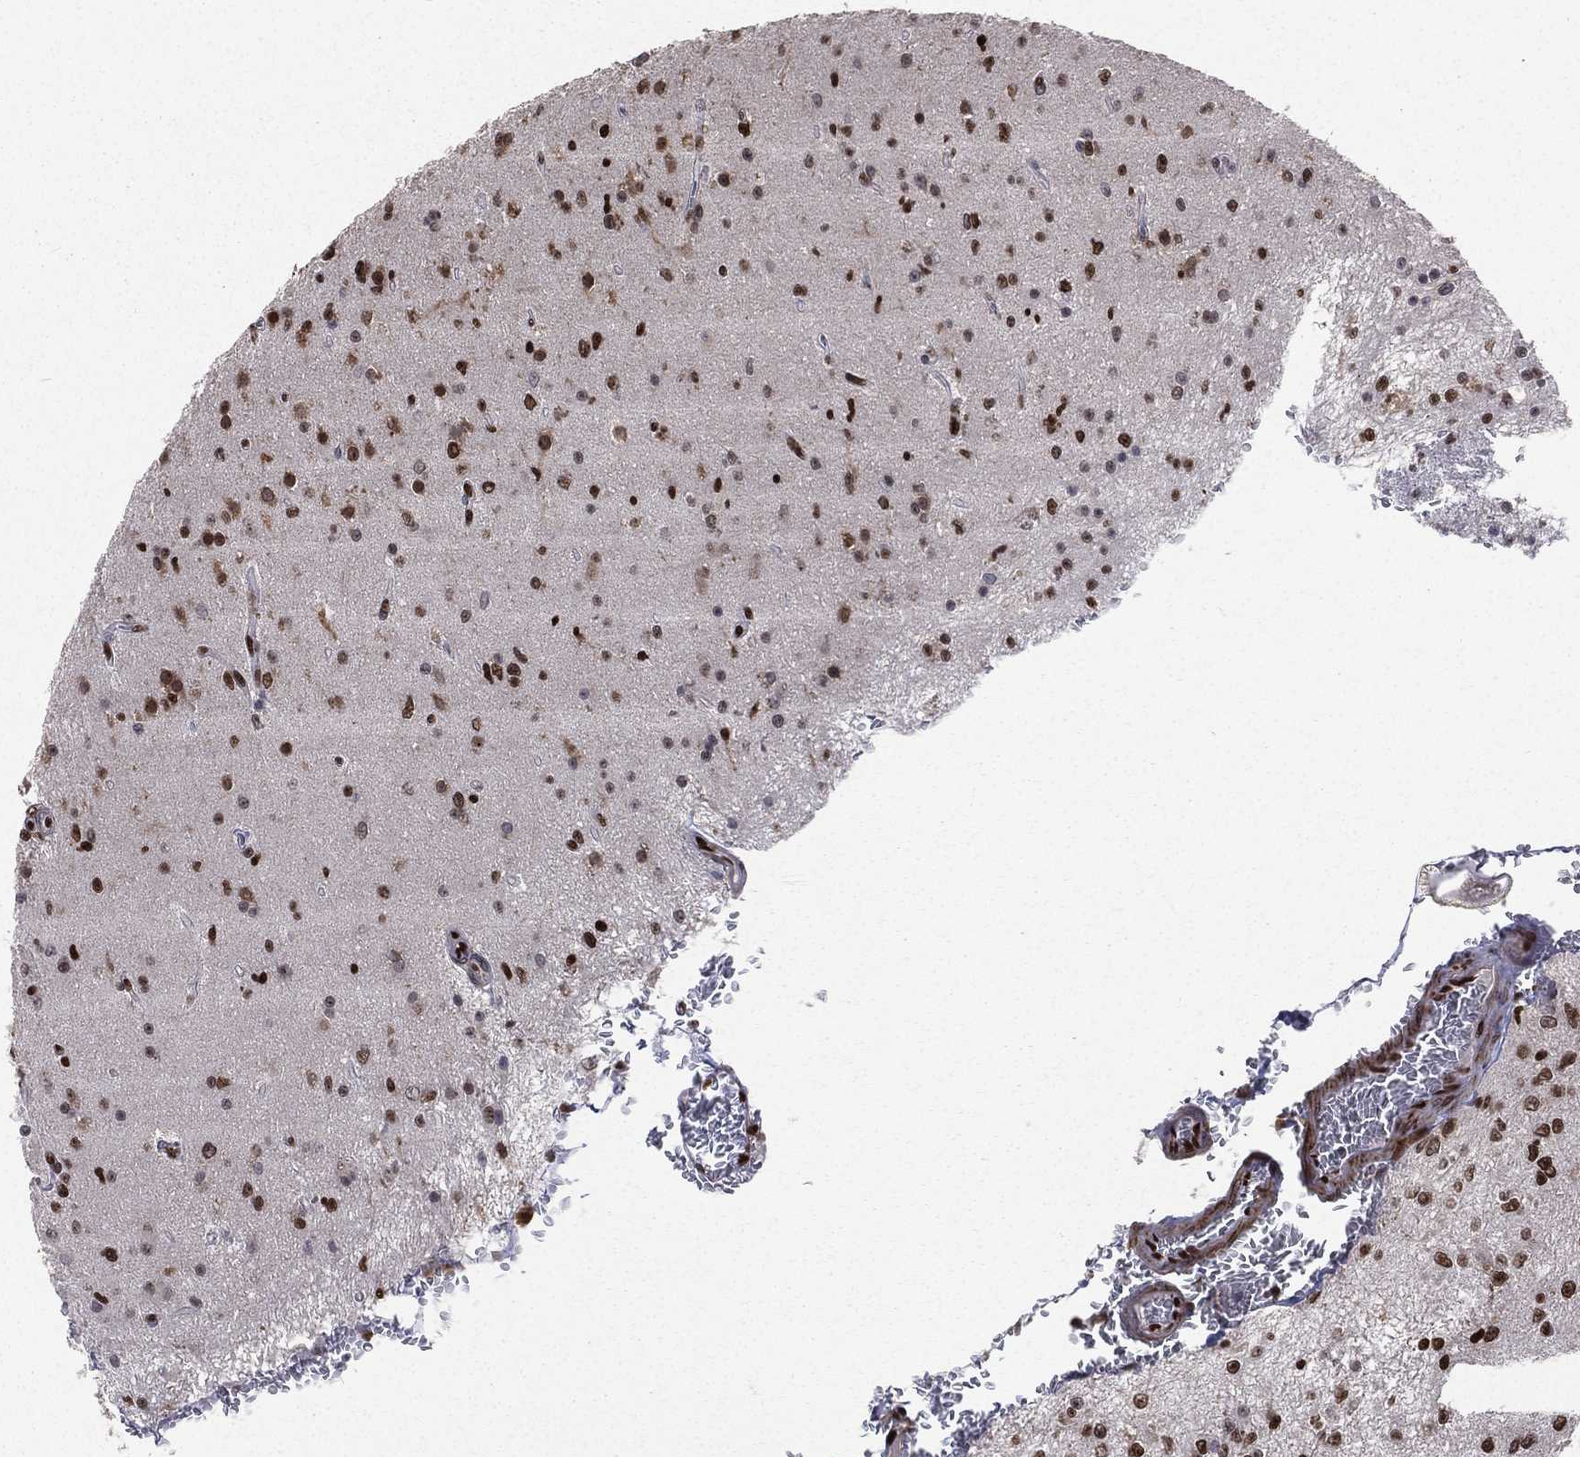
{"staining": {"intensity": "strong", "quantity": ">75%", "location": "nuclear"}, "tissue": "glioma", "cell_type": "Tumor cells", "image_type": "cancer", "snomed": [{"axis": "morphology", "description": "Glioma, malignant, Low grade"}, {"axis": "topography", "description": "Brain"}], "caption": "A photomicrograph of human glioma stained for a protein displays strong nuclear brown staining in tumor cells.", "gene": "POLB", "patient": {"sex": "female", "age": 45}}